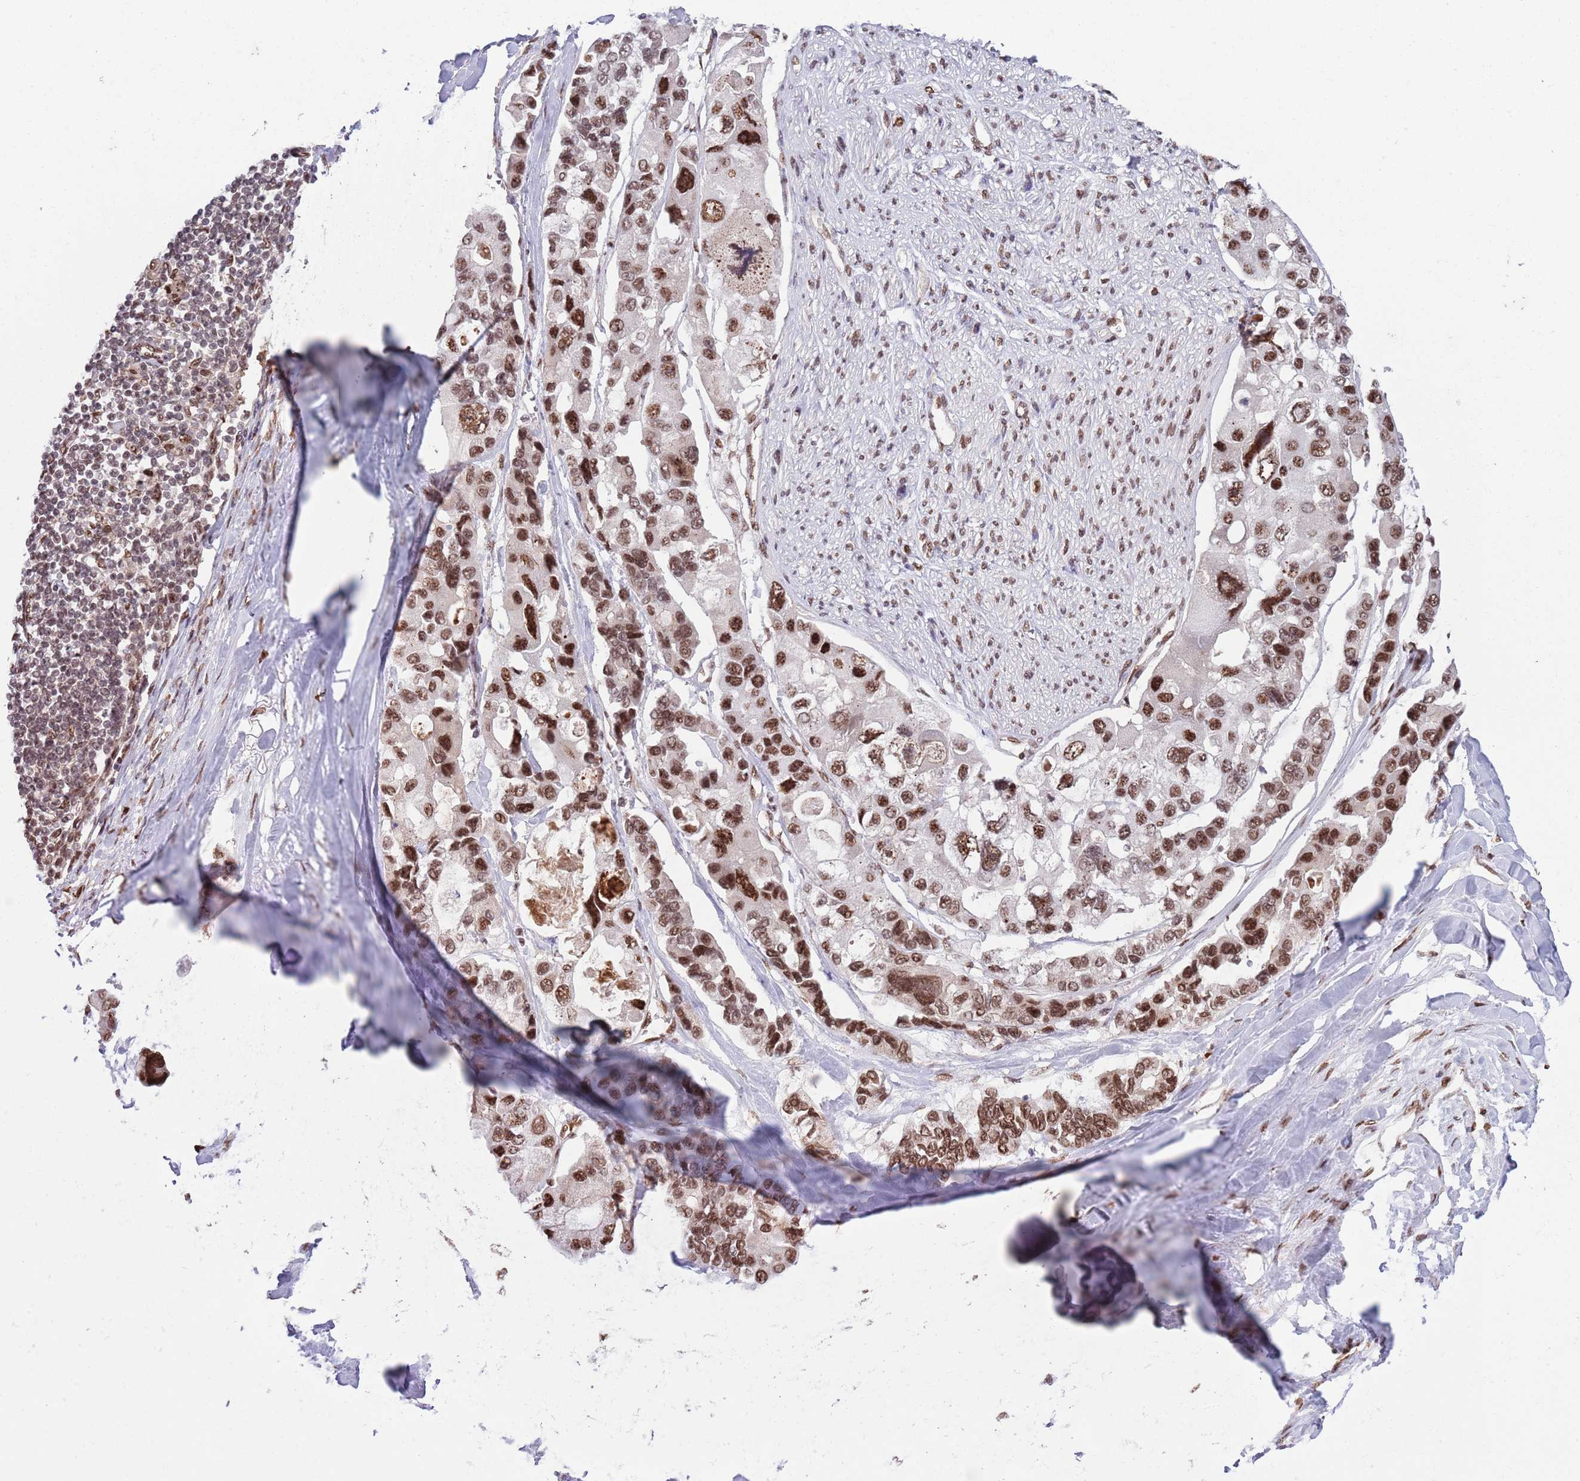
{"staining": {"intensity": "moderate", "quantity": ">75%", "location": "nuclear"}, "tissue": "lung cancer", "cell_type": "Tumor cells", "image_type": "cancer", "snomed": [{"axis": "morphology", "description": "Adenocarcinoma, NOS"}, {"axis": "topography", "description": "Lung"}], "caption": "A photomicrograph showing moderate nuclear expression in approximately >75% of tumor cells in lung cancer, as visualized by brown immunohistochemical staining.", "gene": "SIPA1L3", "patient": {"sex": "female", "age": 54}}